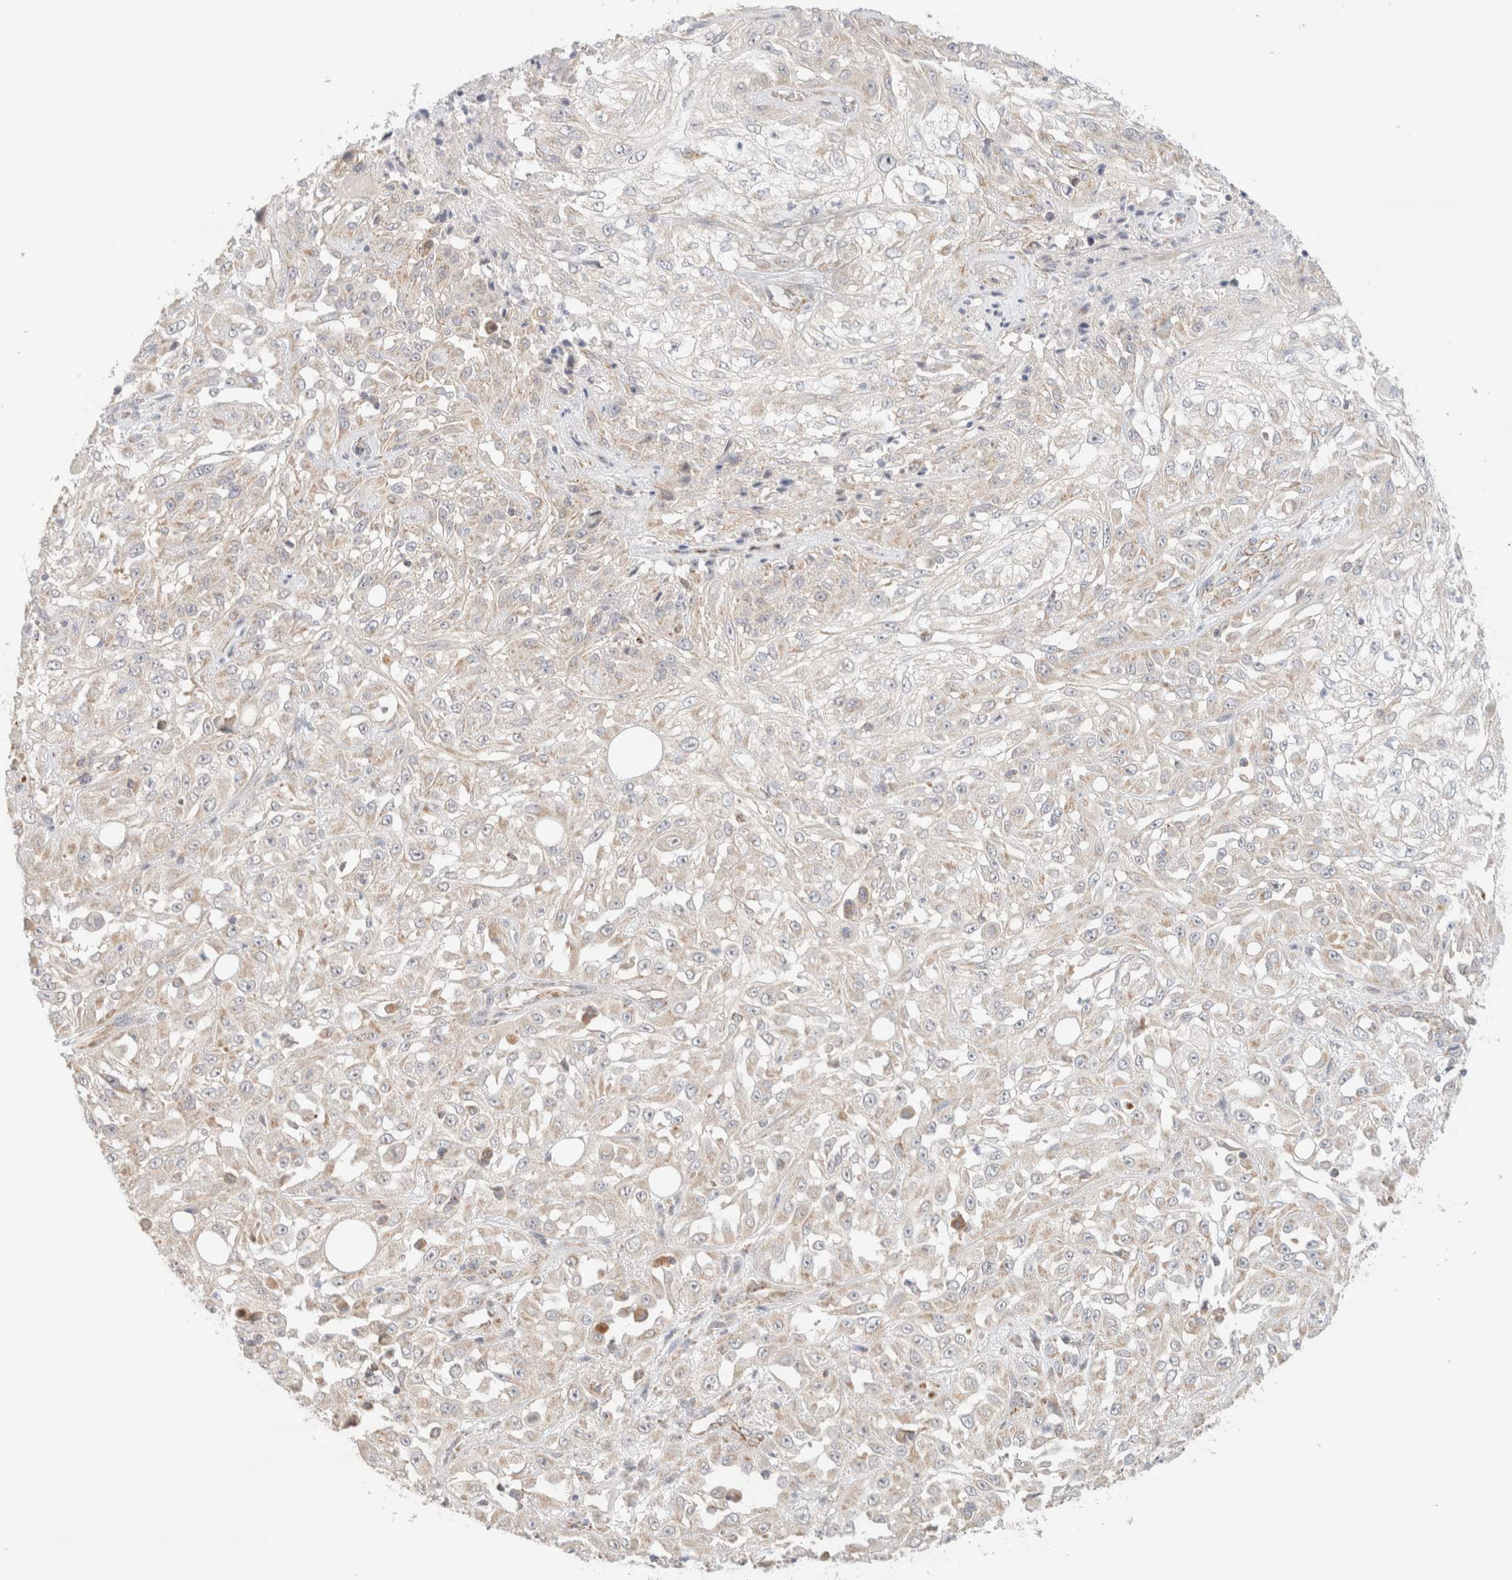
{"staining": {"intensity": "weak", "quantity": "<25%", "location": "cytoplasmic/membranous"}, "tissue": "skin cancer", "cell_type": "Tumor cells", "image_type": "cancer", "snomed": [{"axis": "morphology", "description": "Squamous cell carcinoma, NOS"}, {"axis": "morphology", "description": "Squamous cell carcinoma, metastatic, NOS"}, {"axis": "topography", "description": "Skin"}, {"axis": "topography", "description": "Lymph node"}], "caption": "A micrograph of human skin cancer is negative for staining in tumor cells.", "gene": "MRM3", "patient": {"sex": "male", "age": 75}}